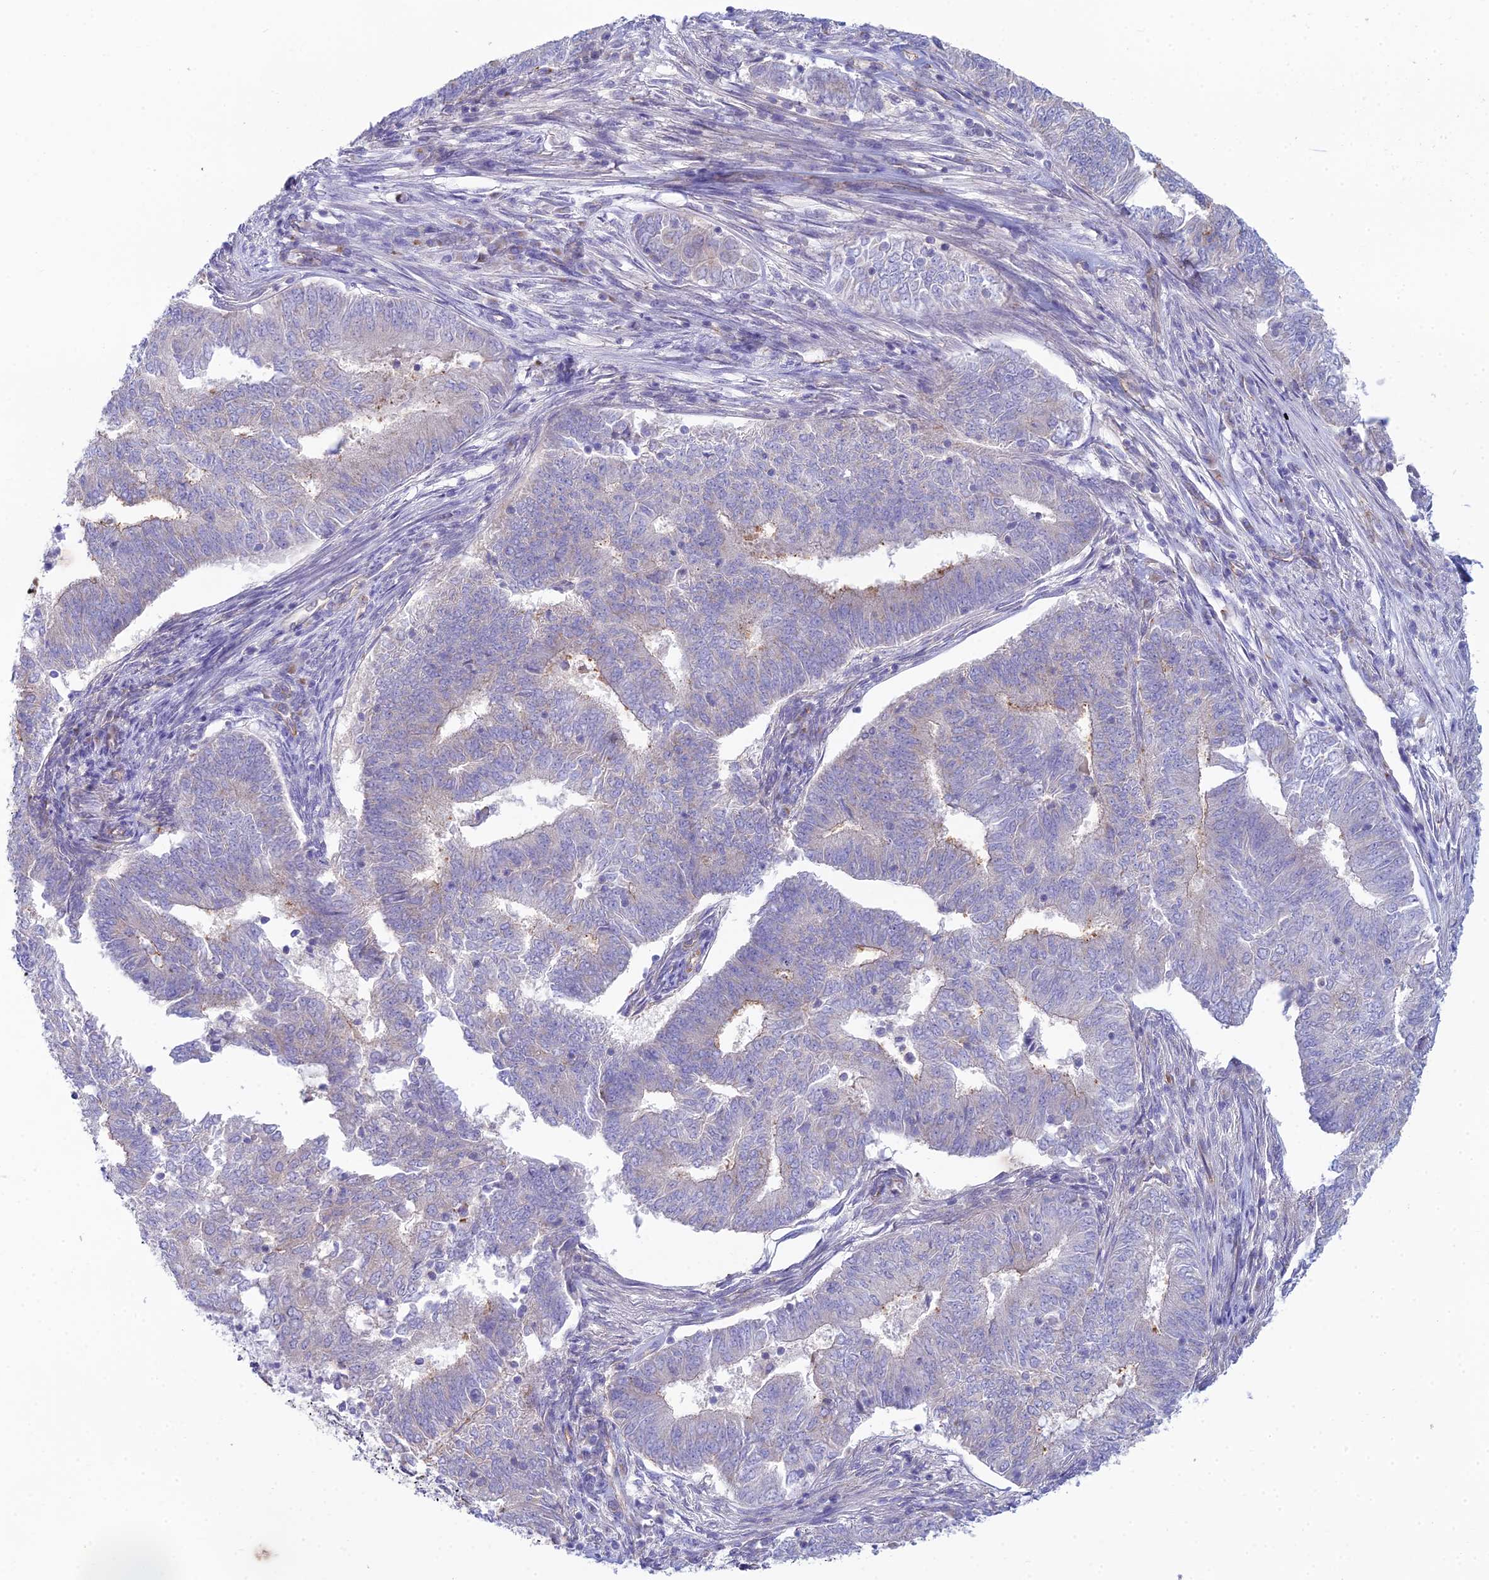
{"staining": {"intensity": "weak", "quantity": "<25%", "location": "cytoplasmic/membranous"}, "tissue": "endometrial cancer", "cell_type": "Tumor cells", "image_type": "cancer", "snomed": [{"axis": "morphology", "description": "Adenocarcinoma, NOS"}, {"axis": "topography", "description": "Endometrium"}], "caption": "Endometrial adenocarcinoma was stained to show a protein in brown. There is no significant positivity in tumor cells. (Immunohistochemistry, brightfield microscopy, high magnification).", "gene": "ZNF564", "patient": {"sex": "female", "age": 62}}